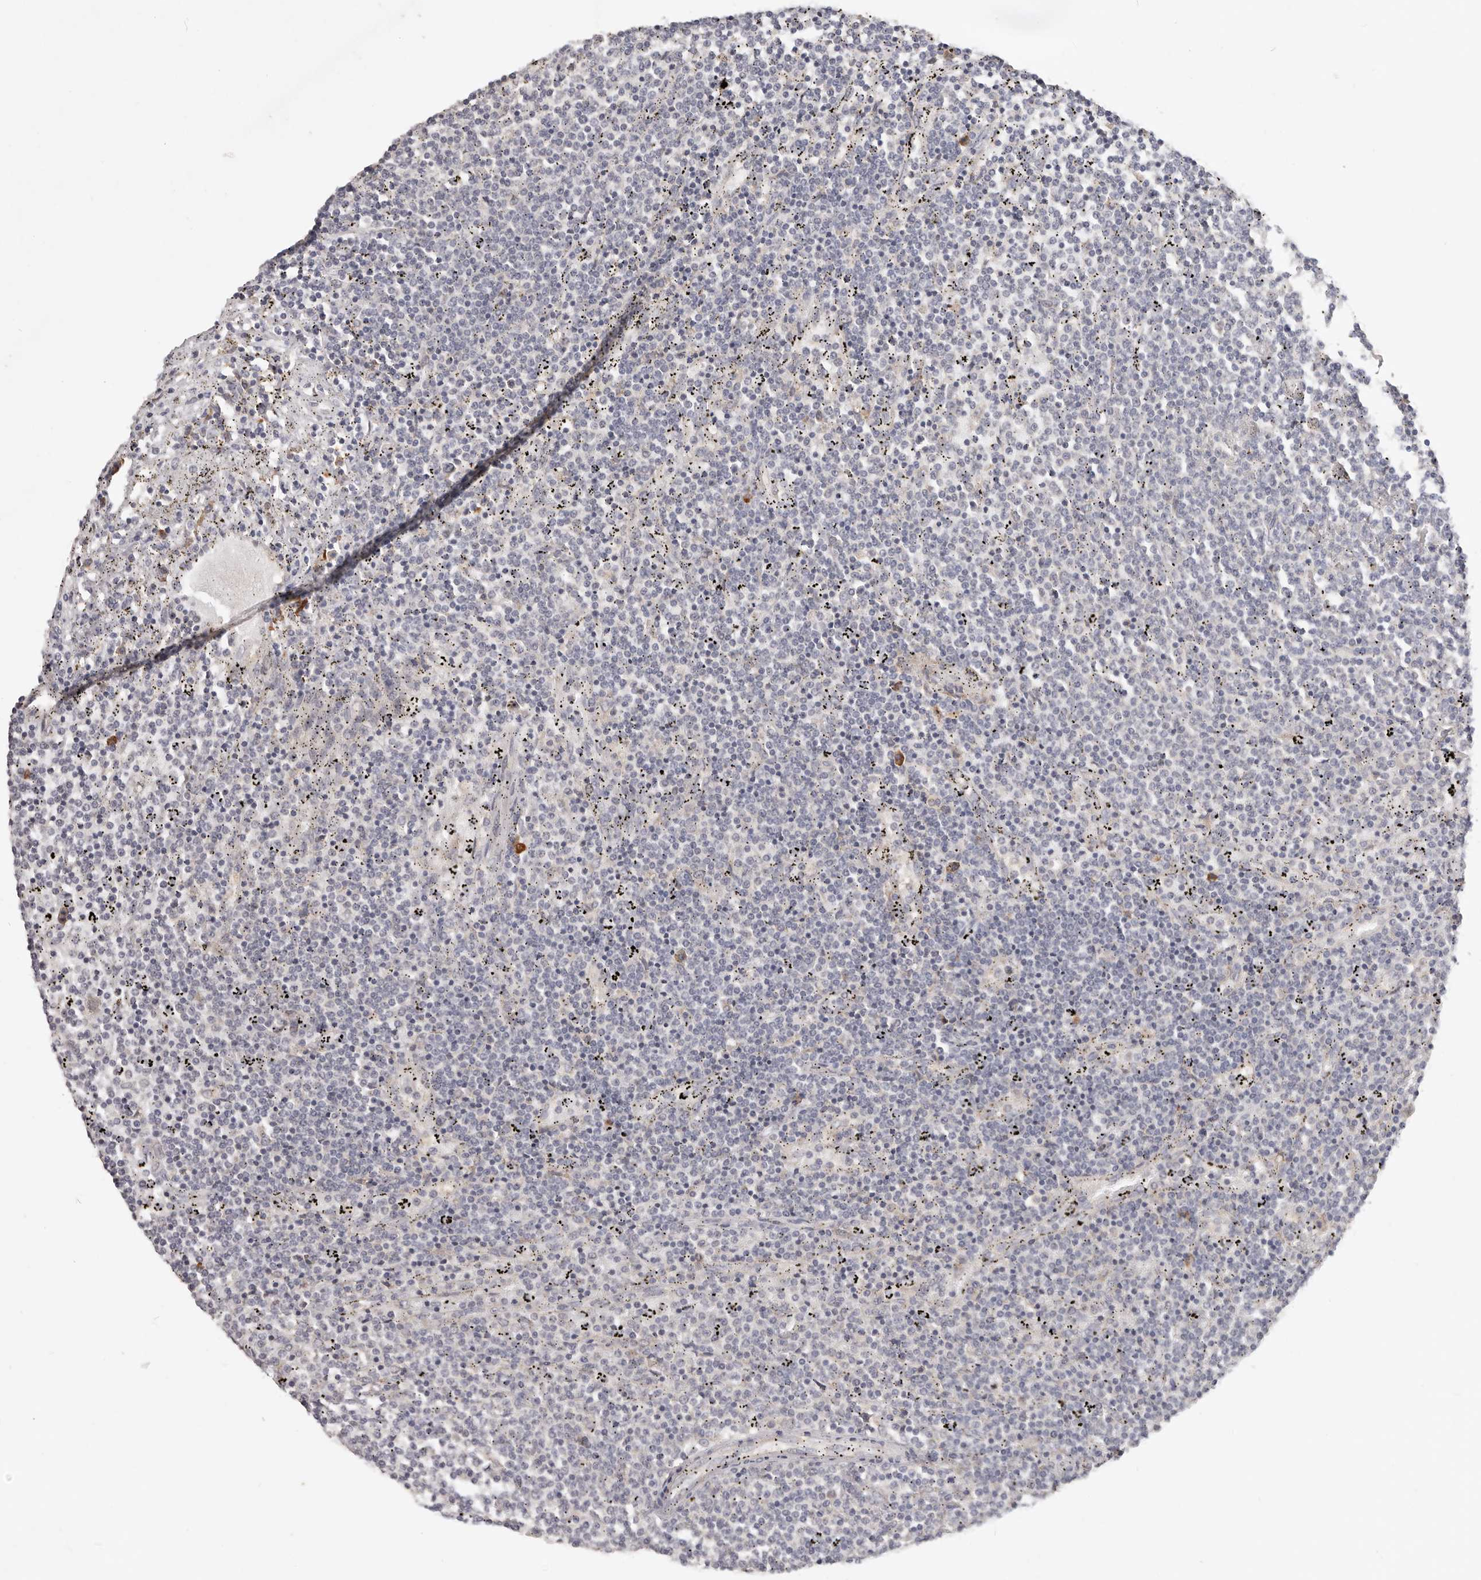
{"staining": {"intensity": "negative", "quantity": "none", "location": "none"}, "tissue": "lymphoma", "cell_type": "Tumor cells", "image_type": "cancer", "snomed": [{"axis": "morphology", "description": "Malignant lymphoma, non-Hodgkin's type, Low grade"}, {"axis": "topography", "description": "Spleen"}], "caption": "IHC histopathology image of malignant lymphoma, non-Hodgkin's type (low-grade) stained for a protein (brown), which reveals no expression in tumor cells.", "gene": "WDR77", "patient": {"sex": "female", "age": 50}}